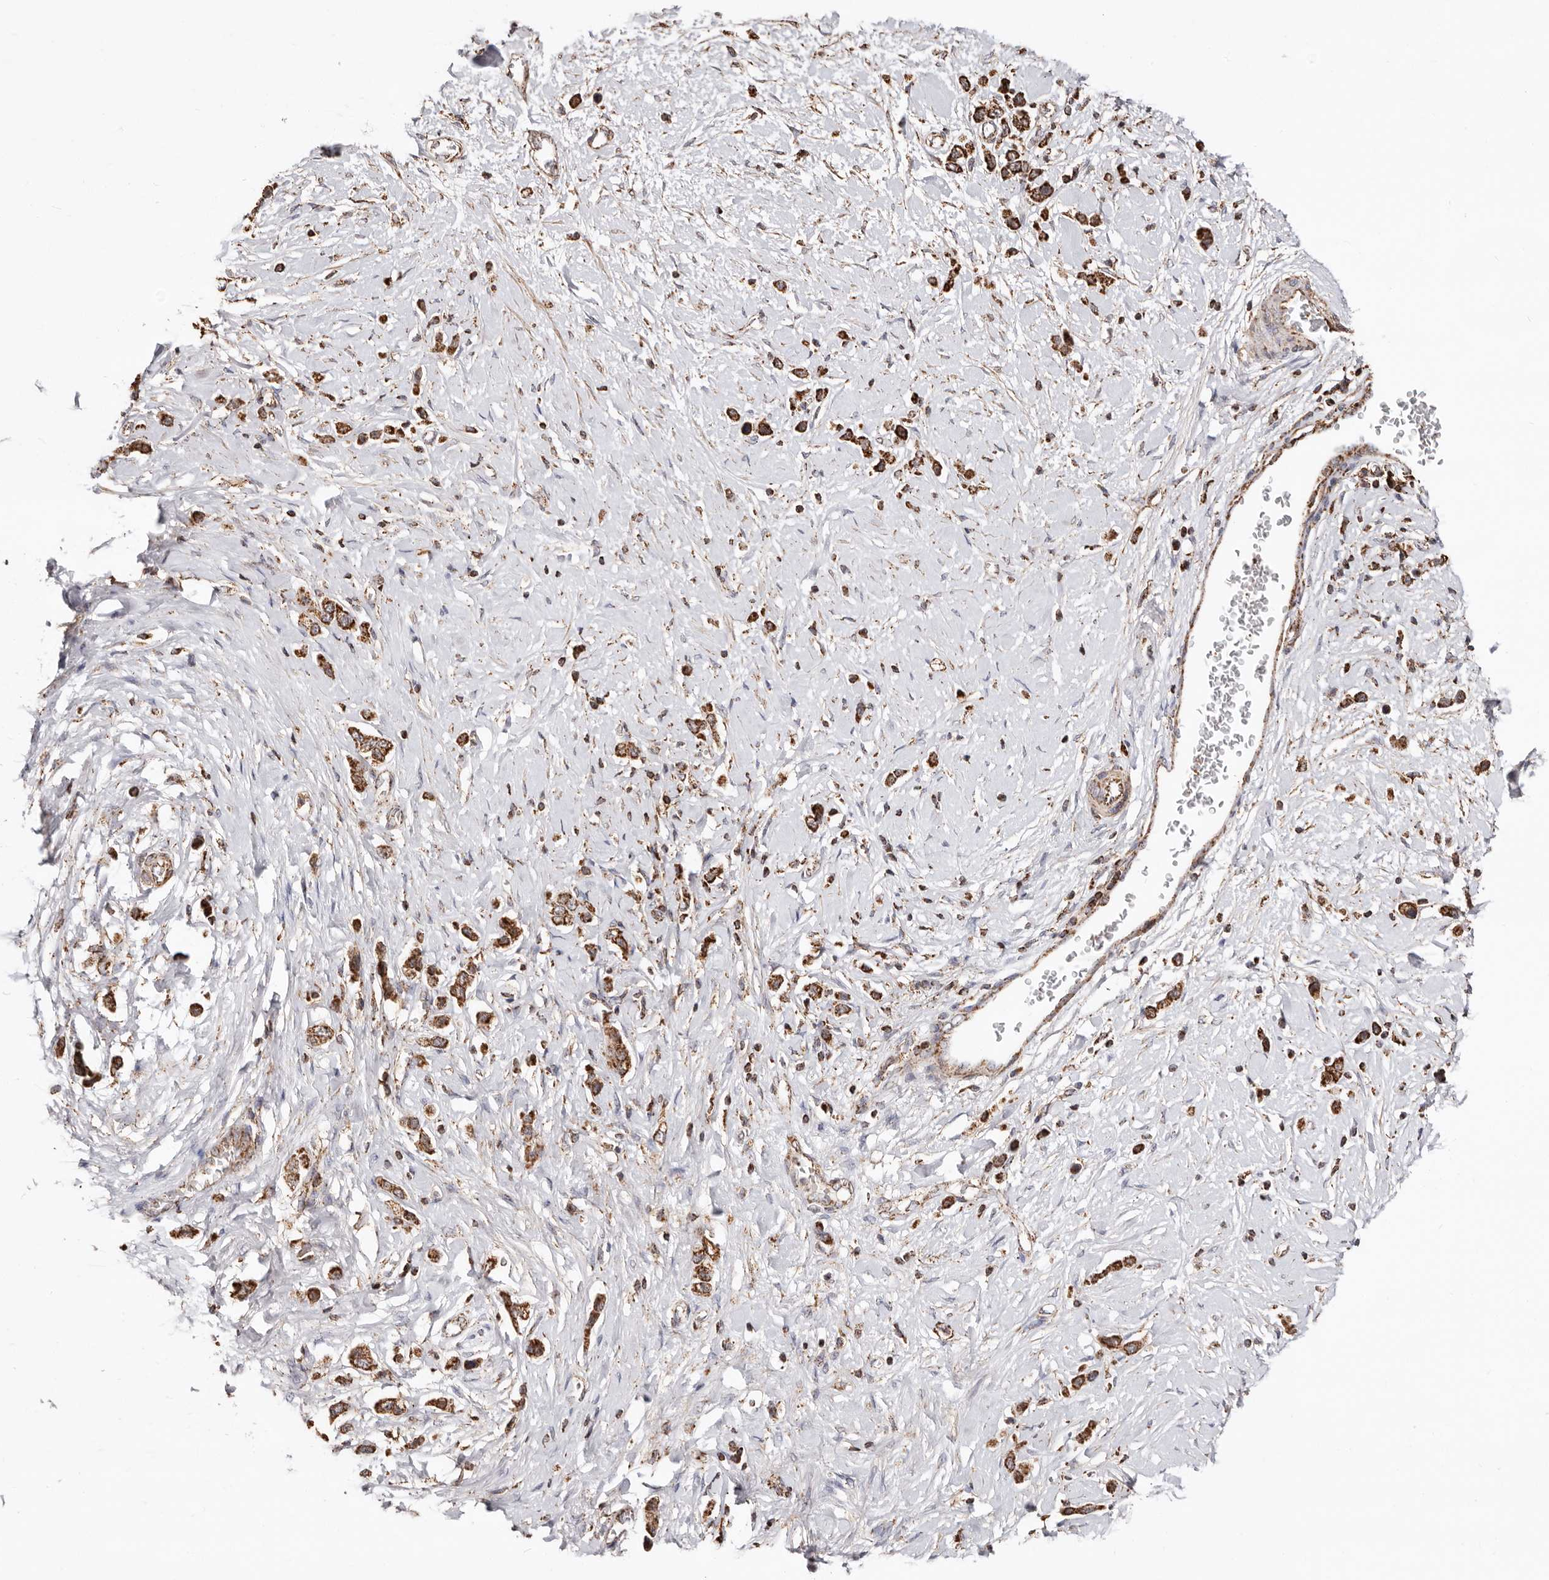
{"staining": {"intensity": "strong", "quantity": ">75%", "location": "cytoplasmic/membranous"}, "tissue": "stomach cancer", "cell_type": "Tumor cells", "image_type": "cancer", "snomed": [{"axis": "morphology", "description": "Adenocarcinoma, NOS"}, {"axis": "topography", "description": "Stomach"}], "caption": "Strong cytoplasmic/membranous expression for a protein is seen in approximately >75% of tumor cells of stomach cancer (adenocarcinoma) using immunohistochemistry.", "gene": "PRKACB", "patient": {"sex": "female", "age": 65}}